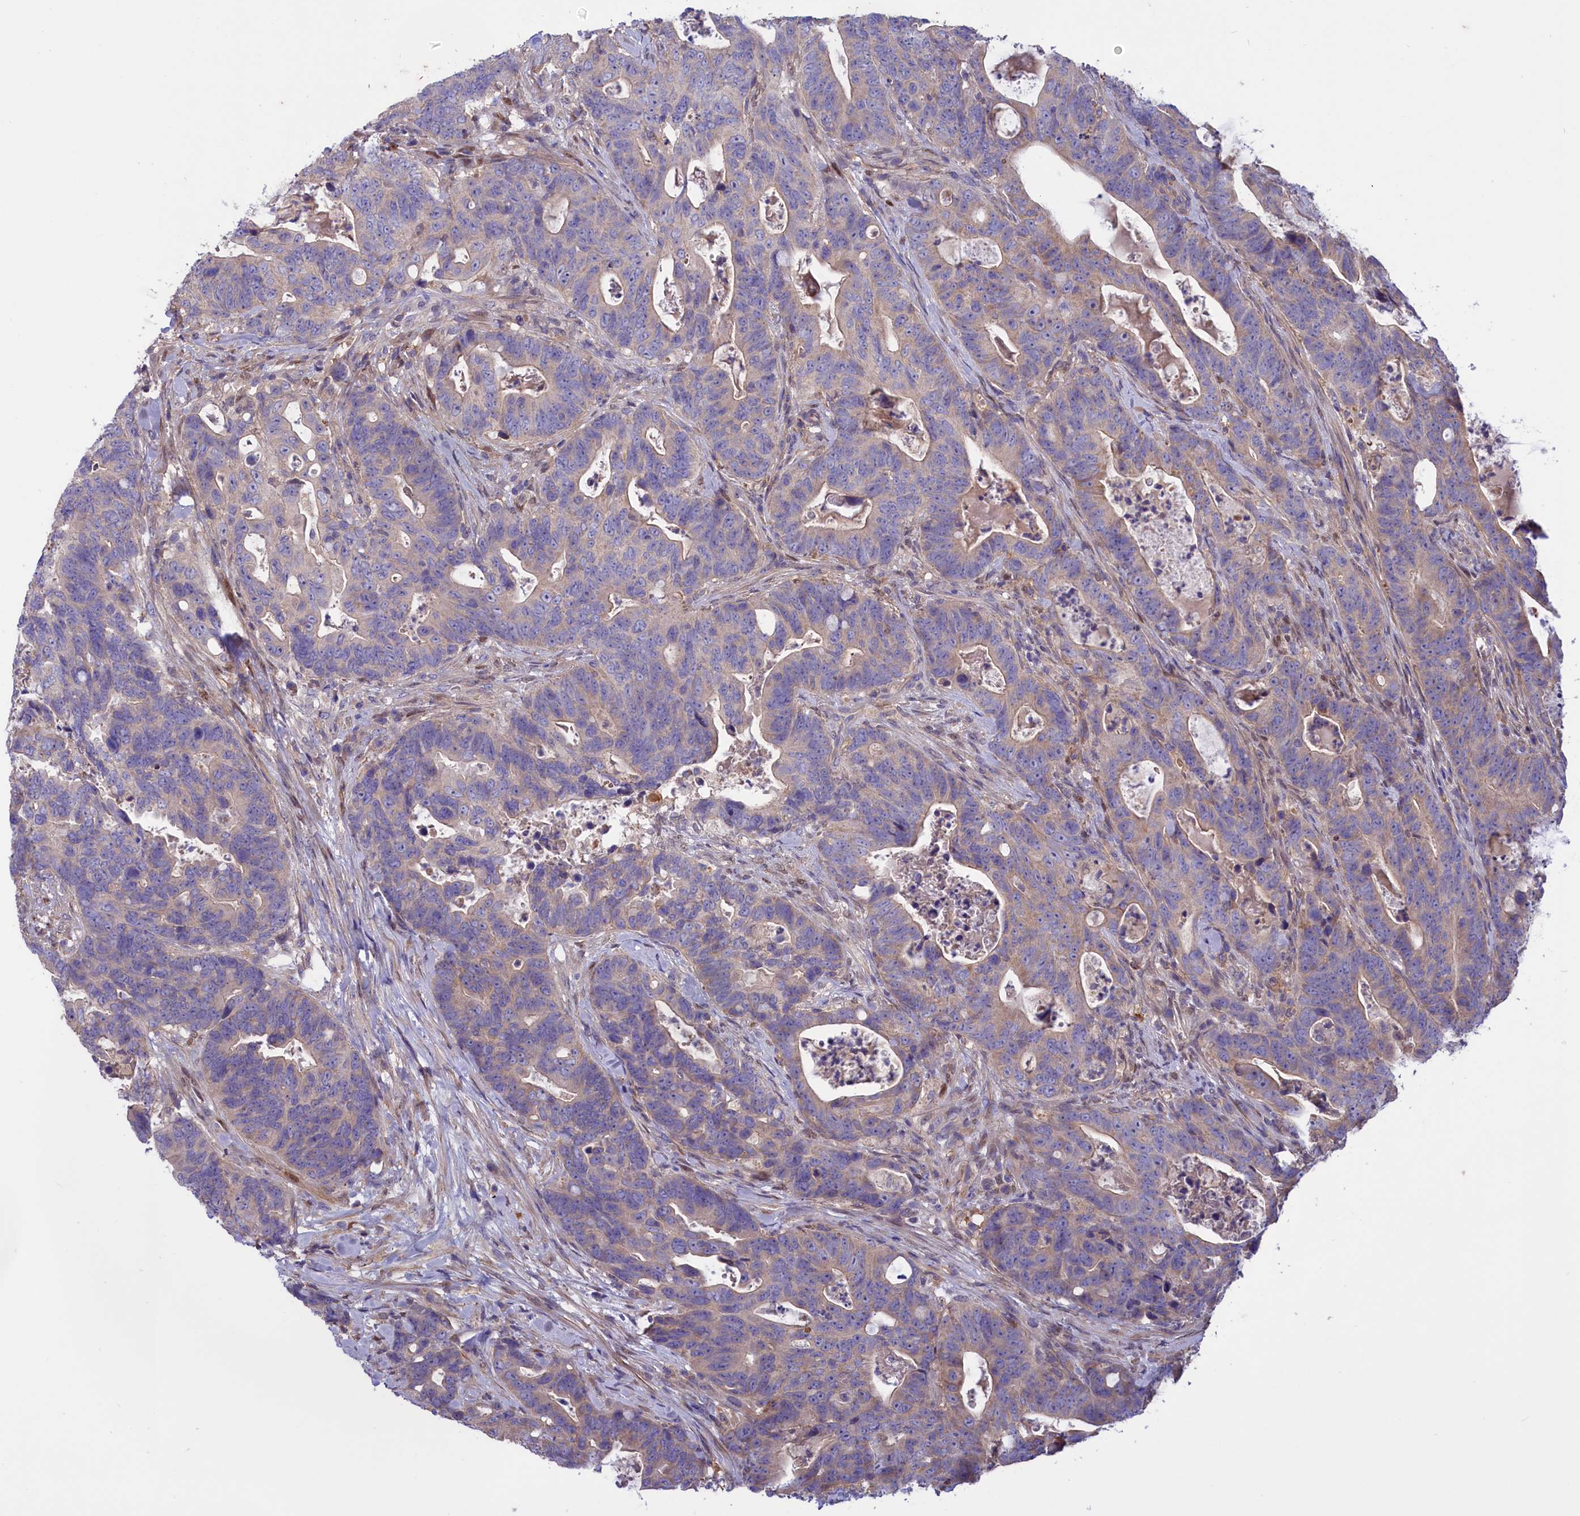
{"staining": {"intensity": "weak", "quantity": "25%-75%", "location": "cytoplasmic/membranous"}, "tissue": "colorectal cancer", "cell_type": "Tumor cells", "image_type": "cancer", "snomed": [{"axis": "morphology", "description": "Adenocarcinoma, NOS"}, {"axis": "topography", "description": "Colon"}], "caption": "Colorectal cancer stained with immunohistochemistry (IHC) exhibits weak cytoplasmic/membranous expression in approximately 25%-75% of tumor cells.", "gene": "AMDHD2", "patient": {"sex": "female", "age": 82}}